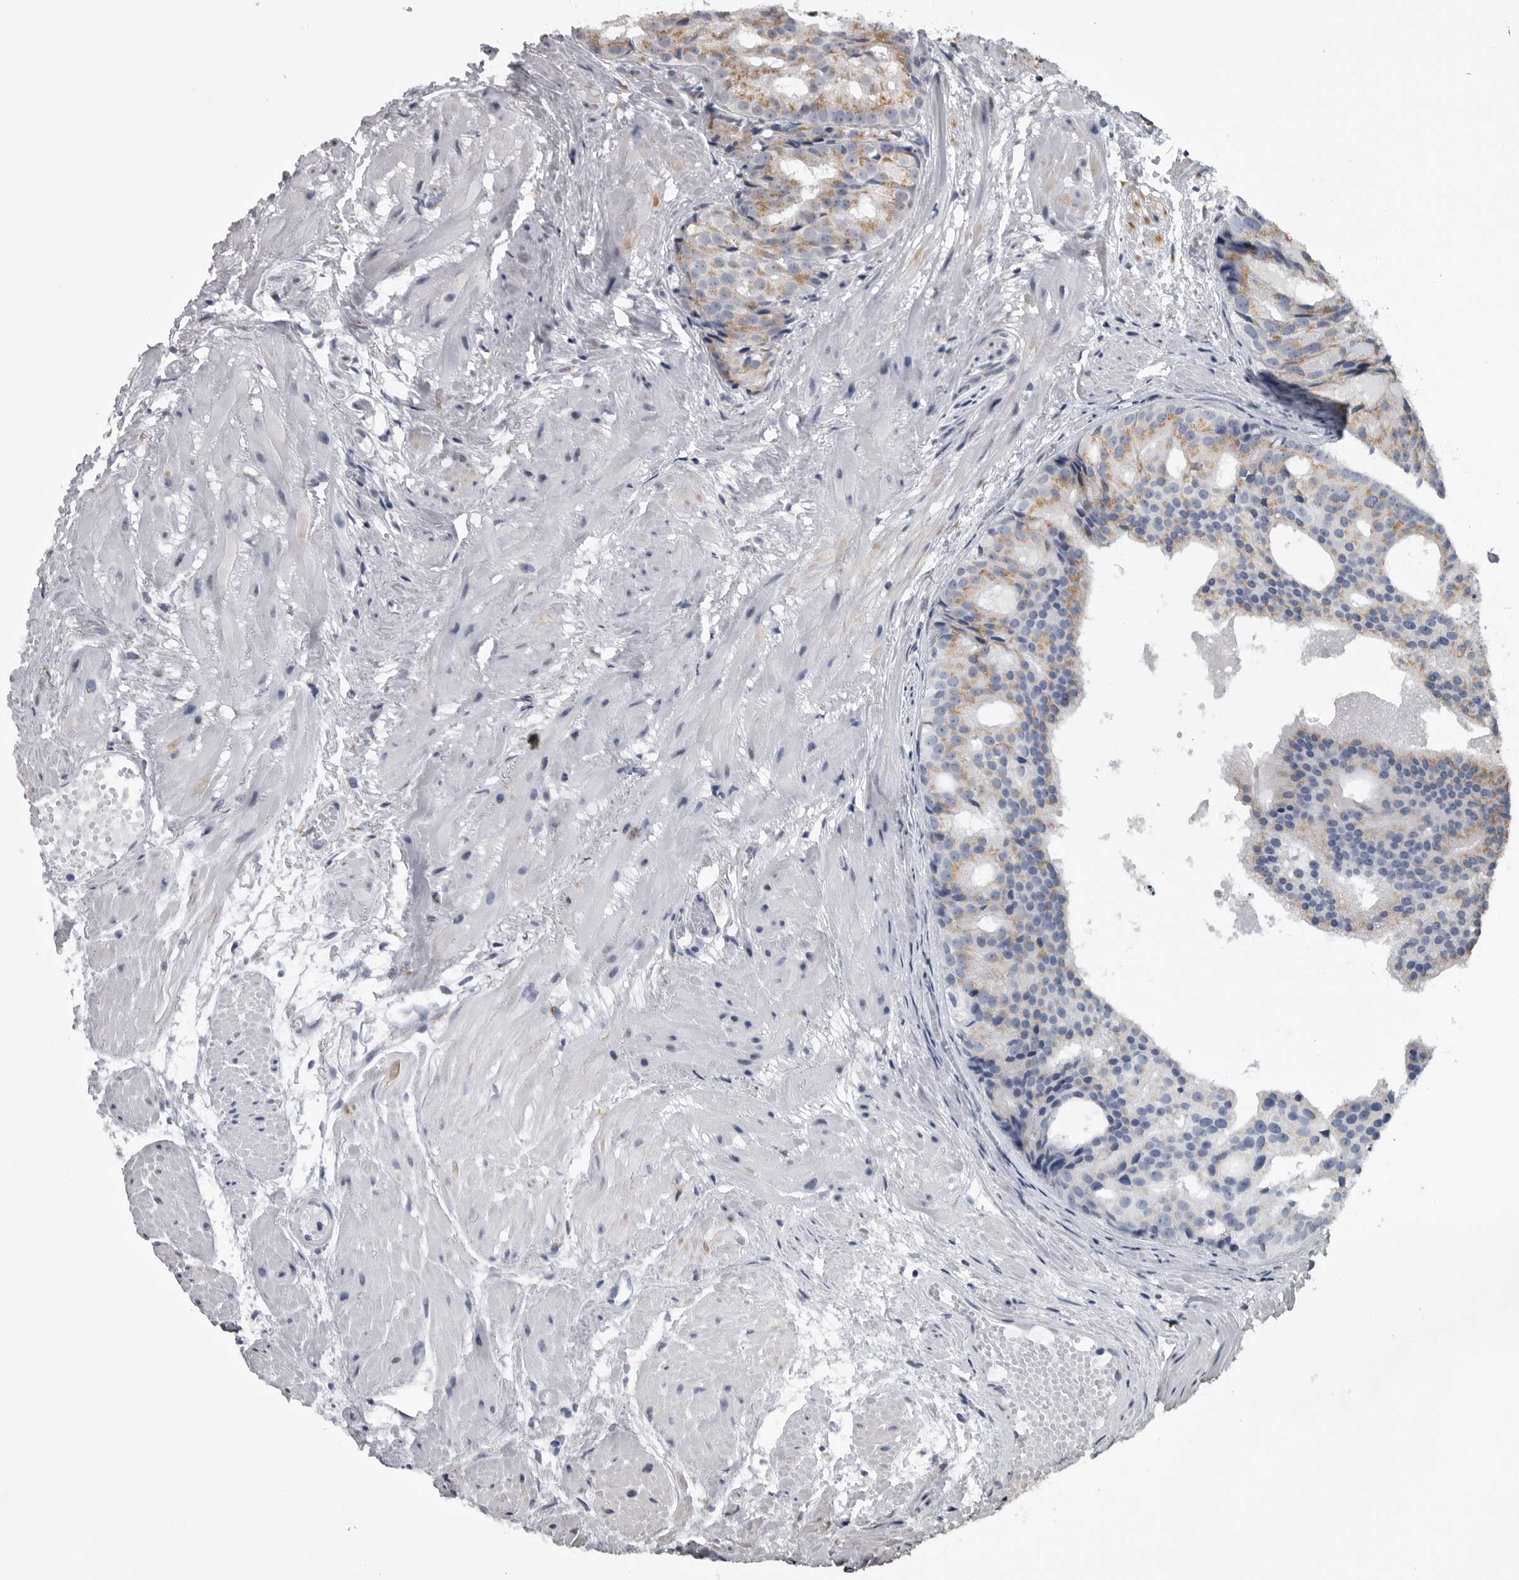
{"staining": {"intensity": "moderate", "quantity": "25%-75%", "location": "cytoplasmic/membranous"}, "tissue": "prostate cancer", "cell_type": "Tumor cells", "image_type": "cancer", "snomed": [{"axis": "morphology", "description": "Adenocarcinoma, Low grade"}, {"axis": "topography", "description": "Prostate"}], "caption": "Protein expression analysis of human prostate low-grade adenocarcinoma reveals moderate cytoplasmic/membranous expression in about 25%-75% of tumor cells.", "gene": "MYOC", "patient": {"sex": "male", "age": 88}}